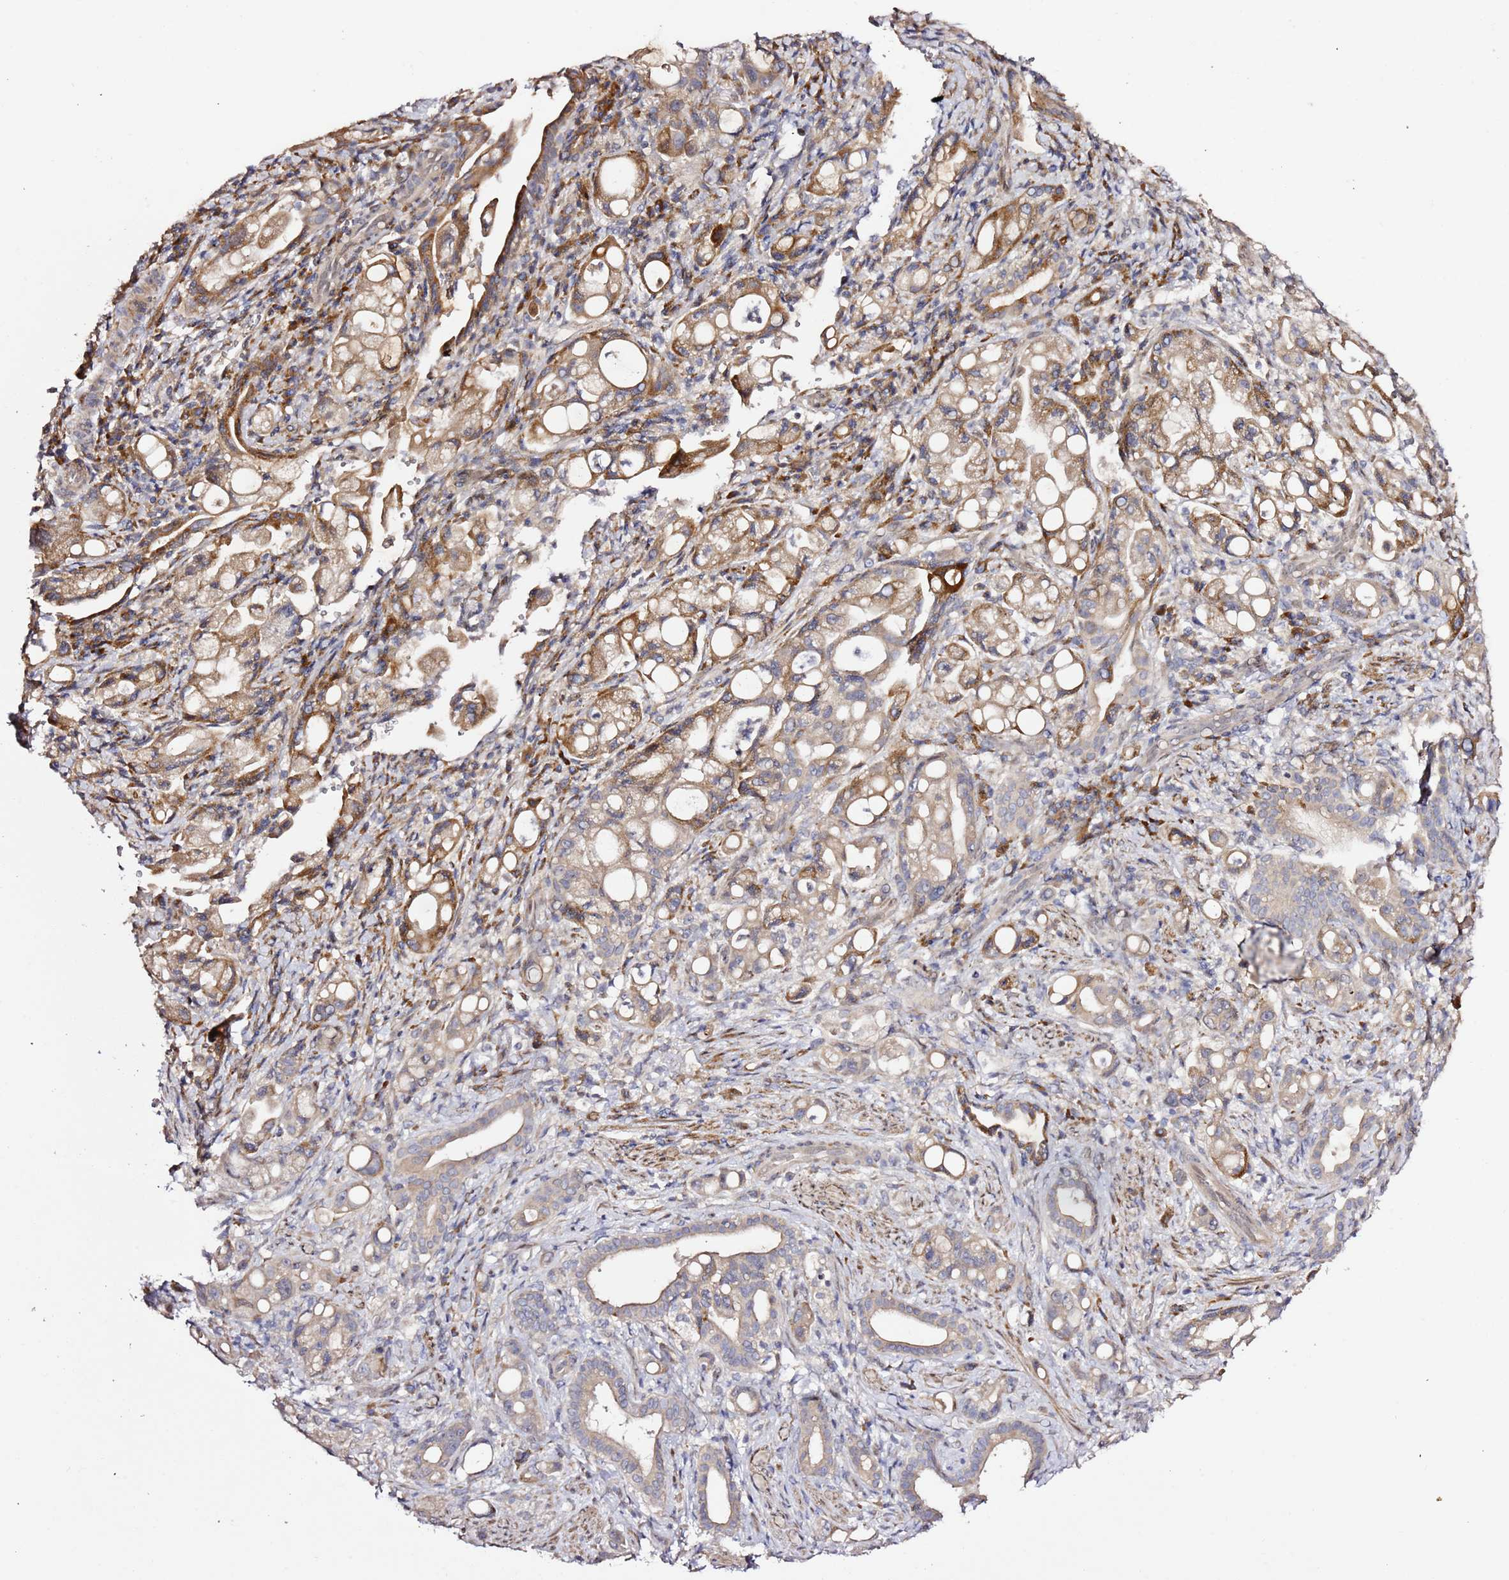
{"staining": {"intensity": "moderate", "quantity": ">75%", "location": "cytoplasmic/membranous"}, "tissue": "pancreatic cancer", "cell_type": "Tumor cells", "image_type": "cancer", "snomed": [{"axis": "morphology", "description": "Adenocarcinoma, NOS"}, {"axis": "topography", "description": "Pancreas"}], "caption": "Immunohistochemistry (IHC) of adenocarcinoma (pancreatic) displays medium levels of moderate cytoplasmic/membranous positivity in approximately >75% of tumor cells.", "gene": "HSD17B7", "patient": {"sex": "male", "age": 68}}